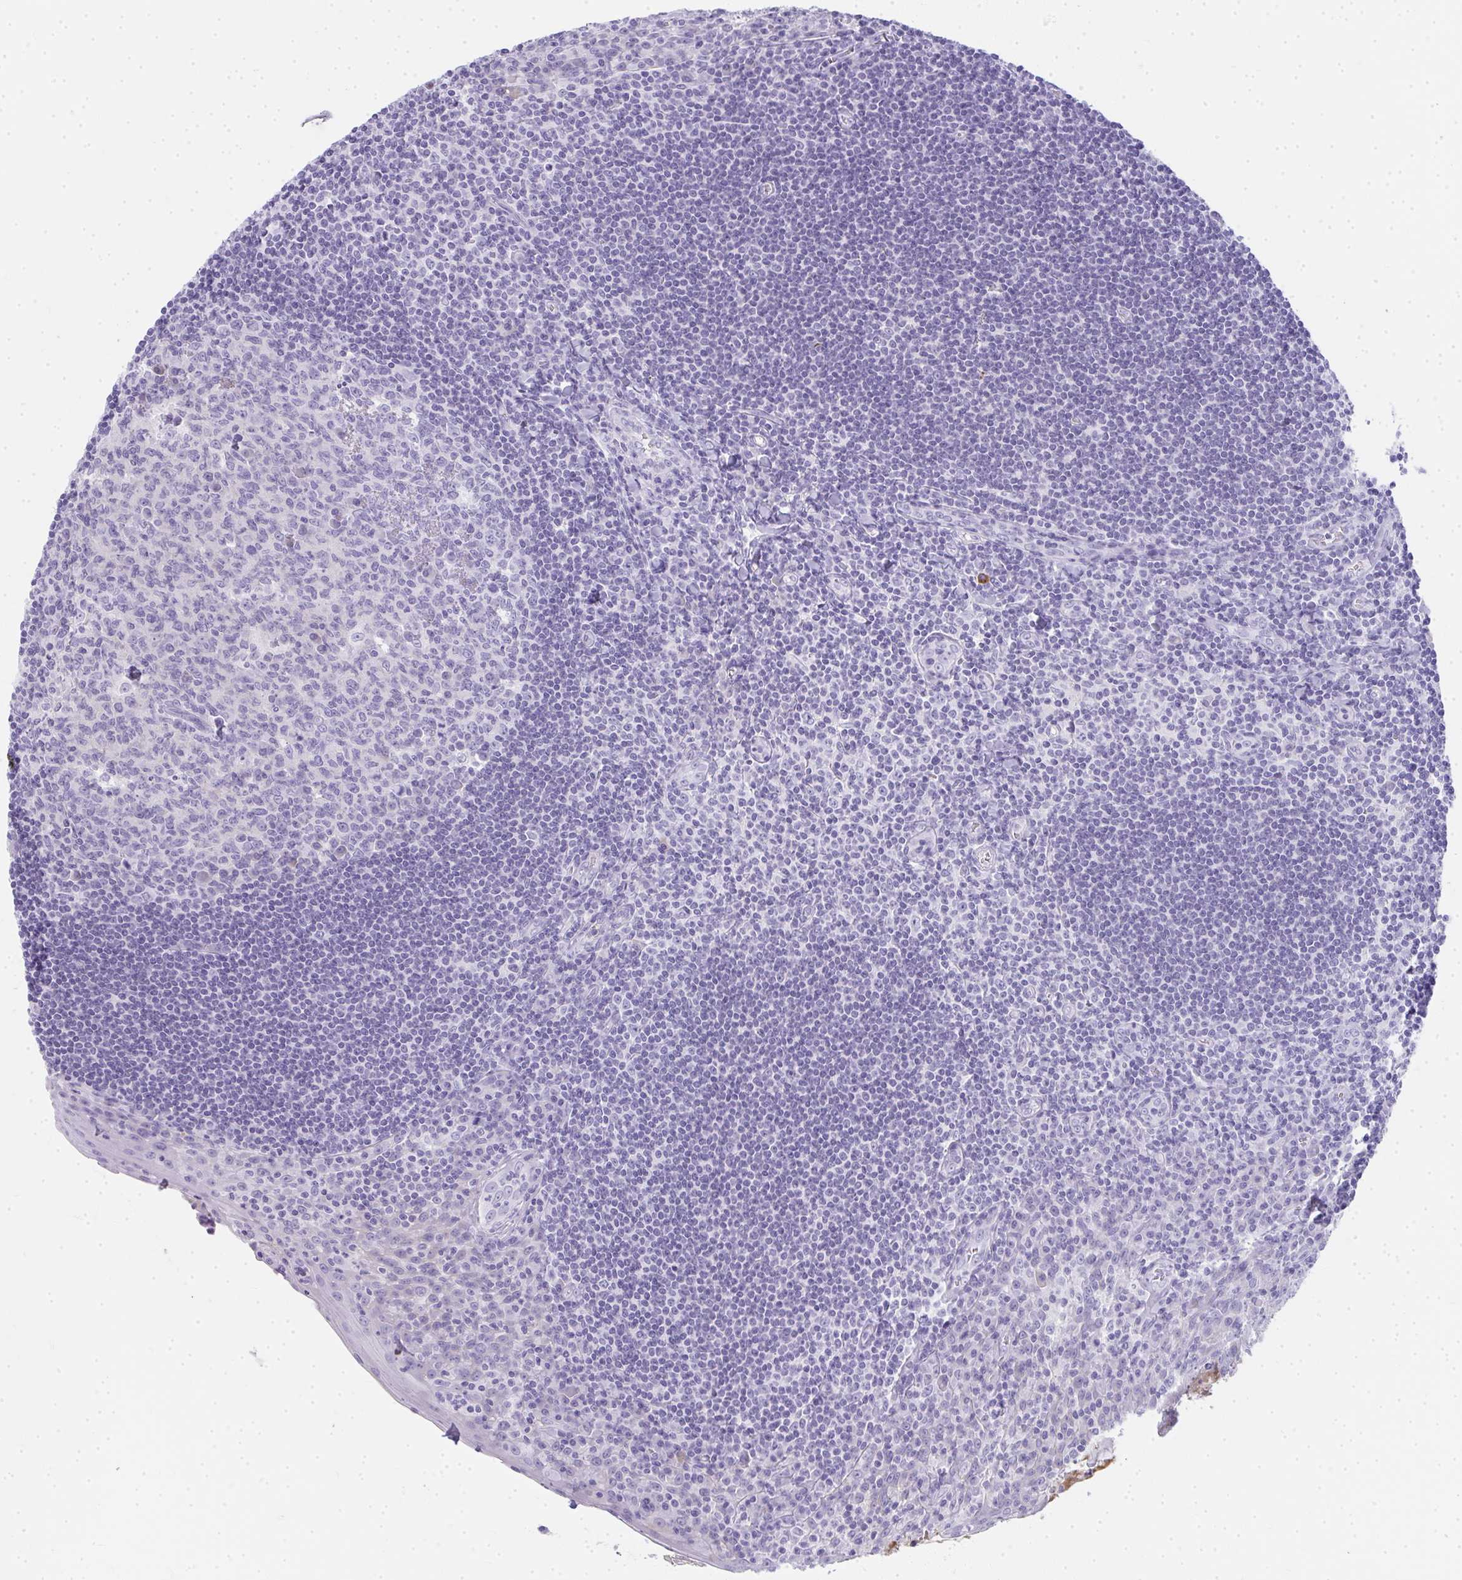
{"staining": {"intensity": "negative", "quantity": "none", "location": "none"}, "tissue": "tonsil", "cell_type": "Germinal center cells", "image_type": "normal", "snomed": [{"axis": "morphology", "description": "Normal tissue, NOS"}, {"axis": "topography", "description": "Tonsil"}], "caption": "A high-resolution micrograph shows IHC staining of unremarkable tonsil, which shows no significant staining in germinal center cells.", "gene": "ZSWIM3", "patient": {"sex": "male", "age": 27}}